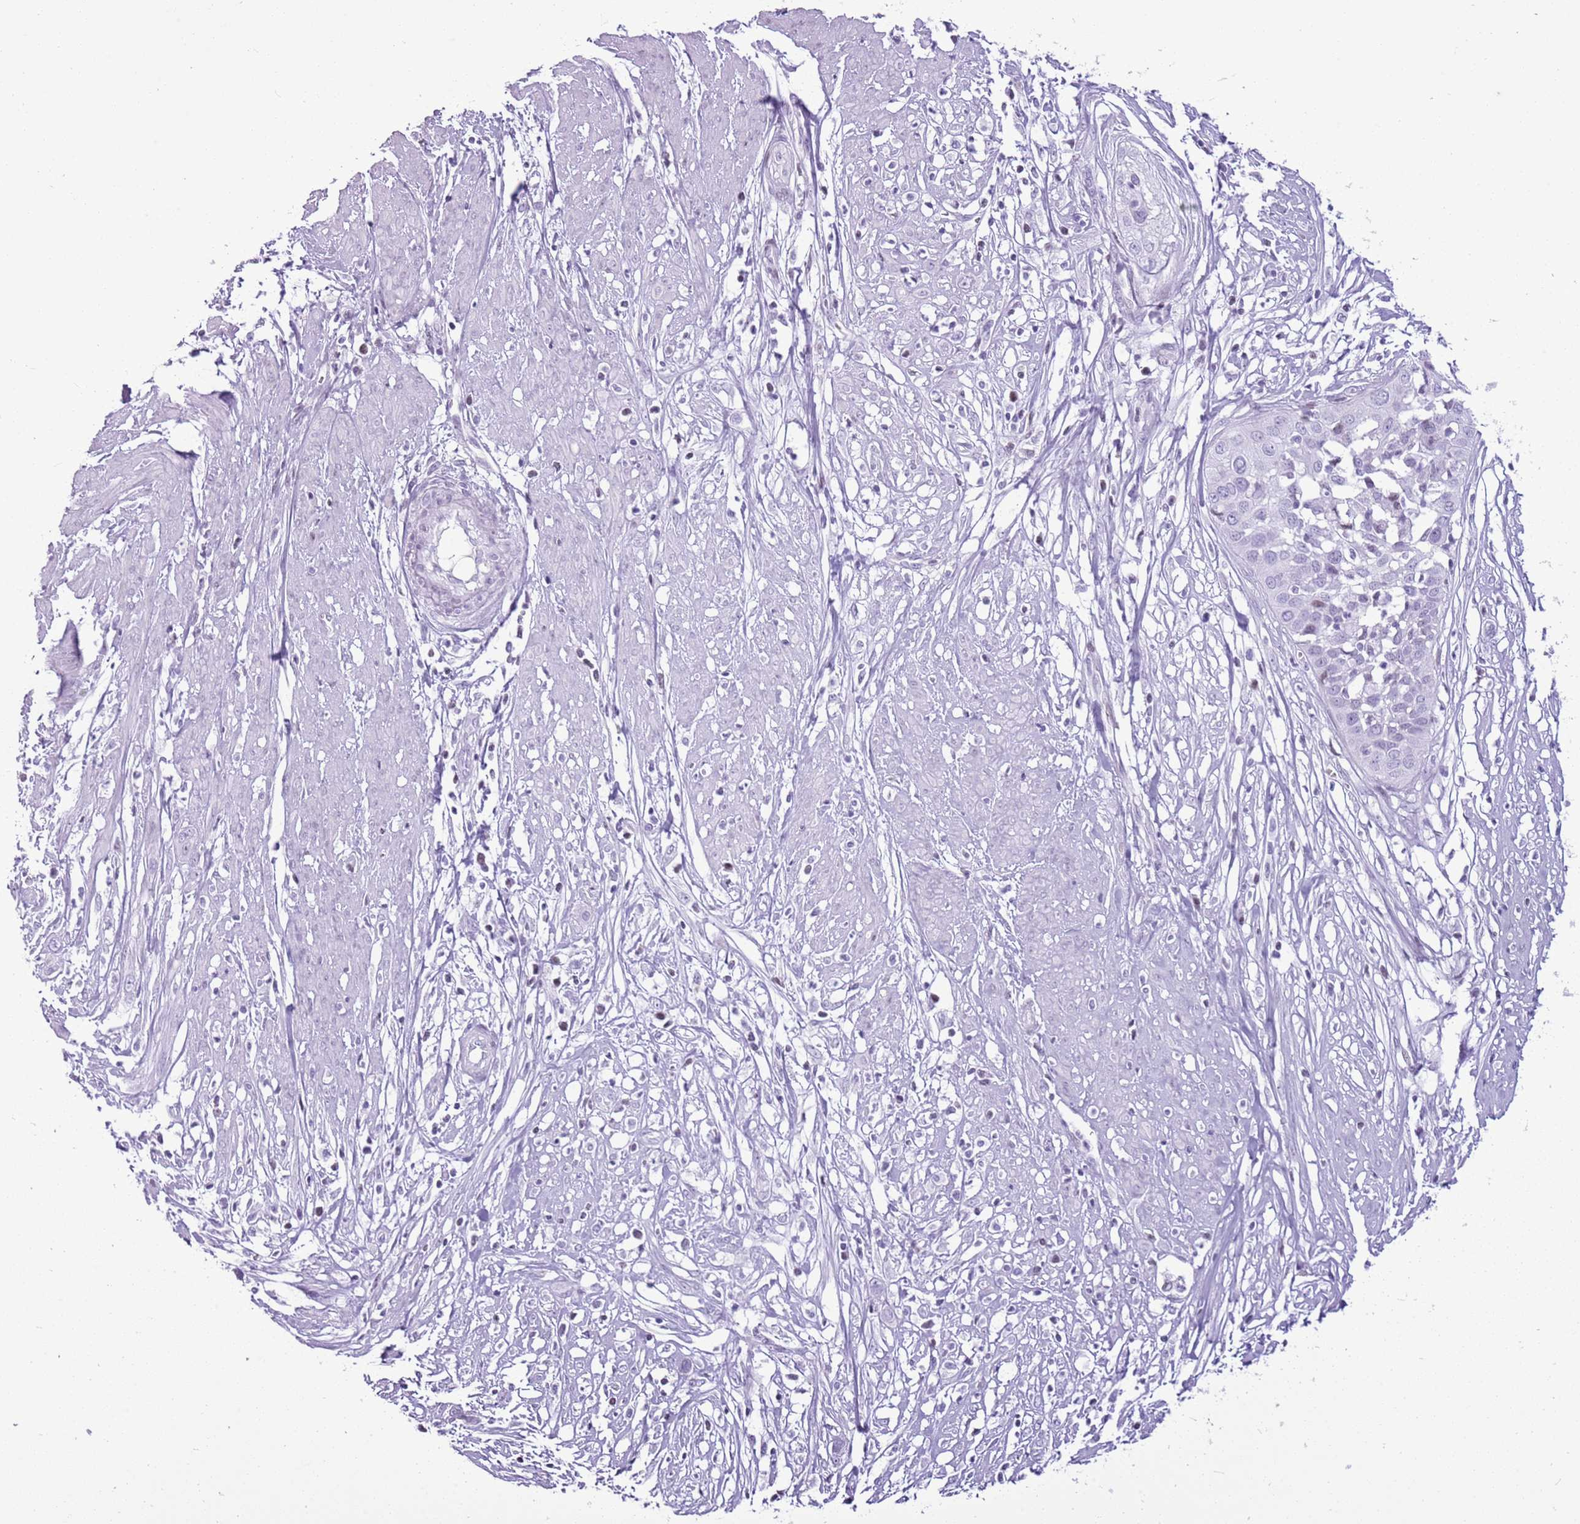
{"staining": {"intensity": "weak", "quantity": "<25%", "location": "nuclear"}, "tissue": "cervical cancer", "cell_type": "Tumor cells", "image_type": "cancer", "snomed": [{"axis": "morphology", "description": "Squamous cell carcinoma, NOS"}, {"axis": "topography", "description": "Cervix"}], "caption": "Human cervical squamous cell carcinoma stained for a protein using IHC displays no expression in tumor cells.", "gene": "ASIP", "patient": {"sex": "female", "age": 34}}